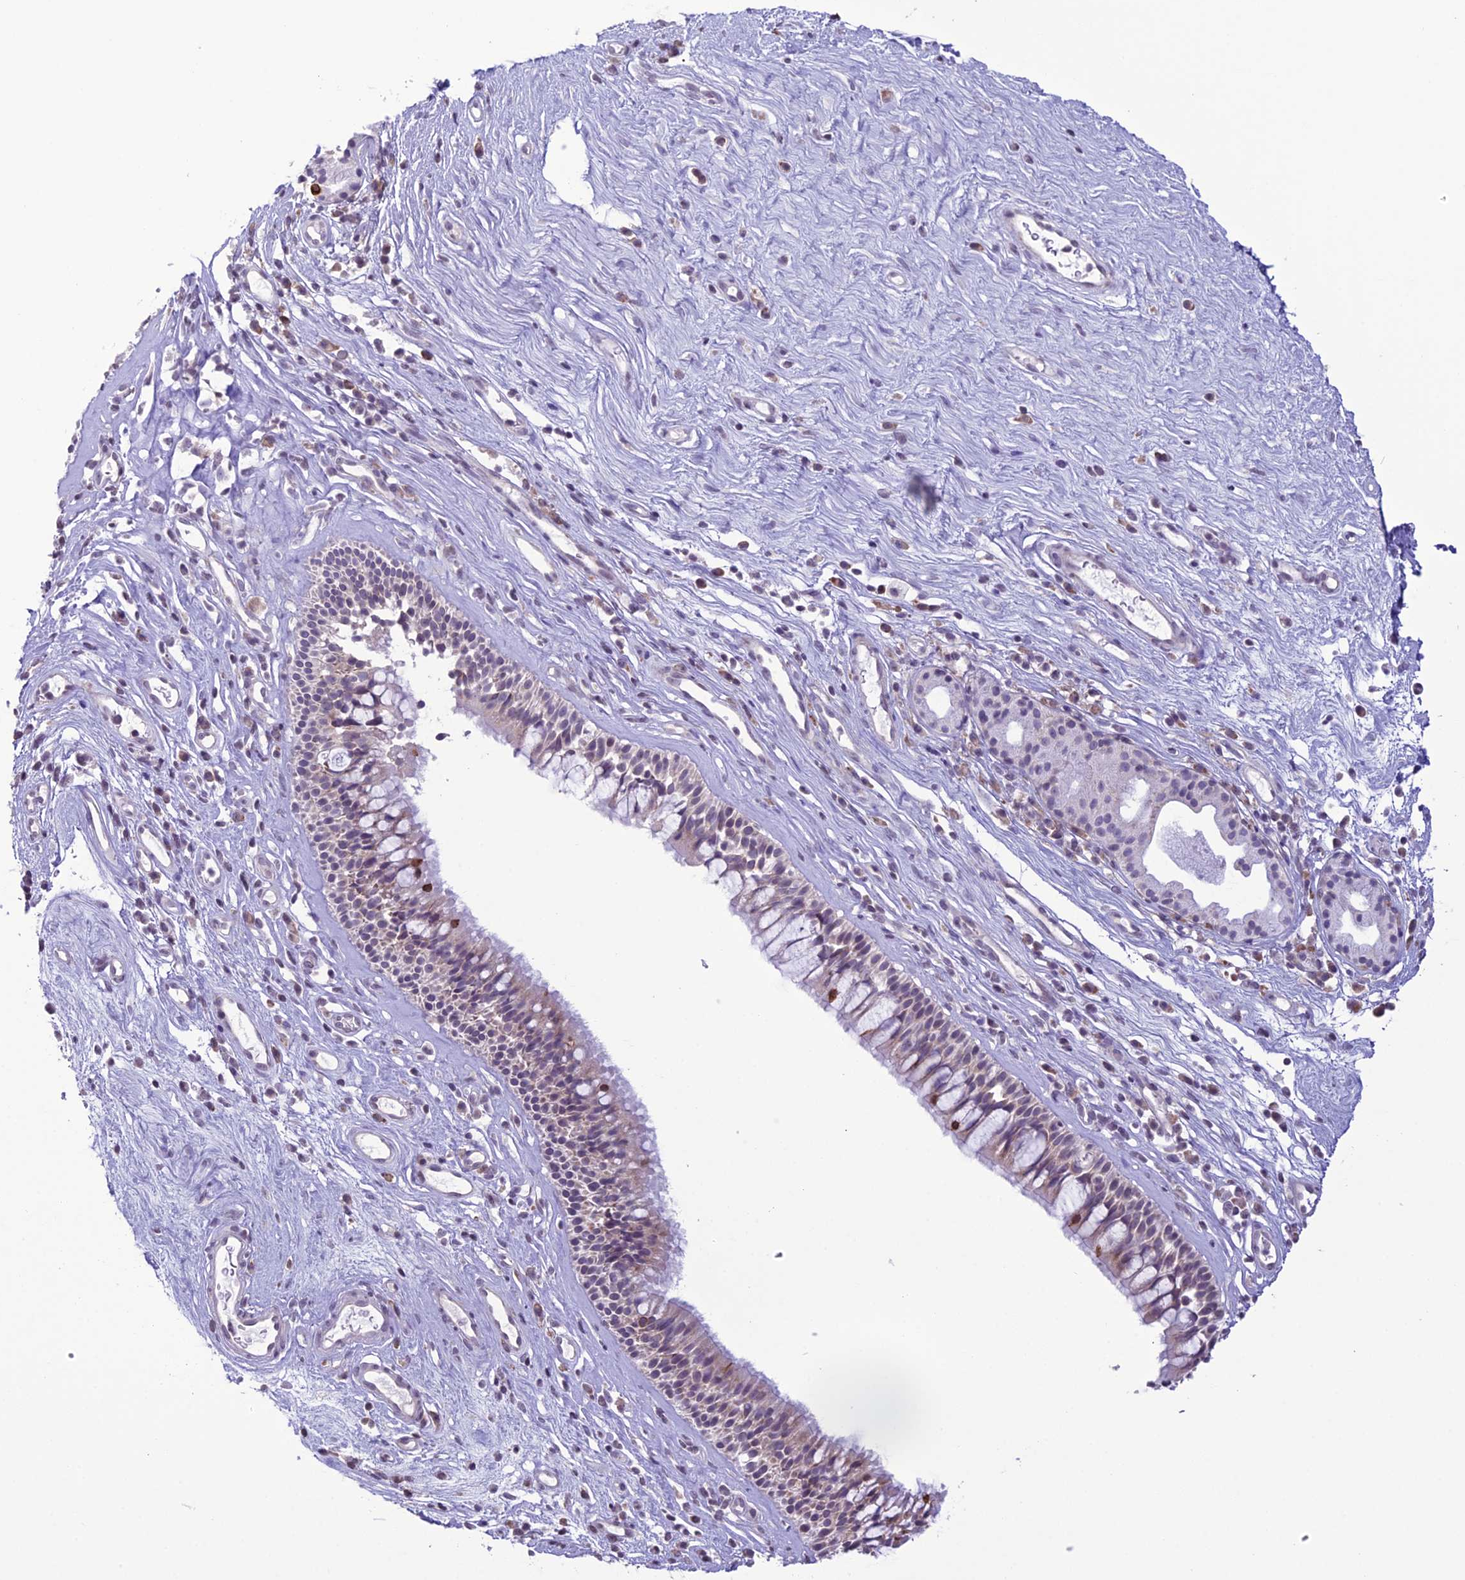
{"staining": {"intensity": "moderate", "quantity": "25%-75%", "location": "cytoplasmic/membranous"}, "tissue": "nasopharynx", "cell_type": "Respiratory epithelial cells", "image_type": "normal", "snomed": [{"axis": "morphology", "description": "Normal tissue, NOS"}, {"axis": "morphology", "description": "Inflammation, NOS"}, {"axis": "morphology", "description": "Malignant melanoma, Metastatic site"}, {"axis": "topography", "description": "Nasopharynx"}], "caption": "Brown immunohistochemical staining in benign human nasopharynx displays moderate cytoplasmic/membranous positivity in about 25%-75% of respiratory epithelial cells.", "gene": "RPS26", "patient": {"sex": "male", "age": 70}}